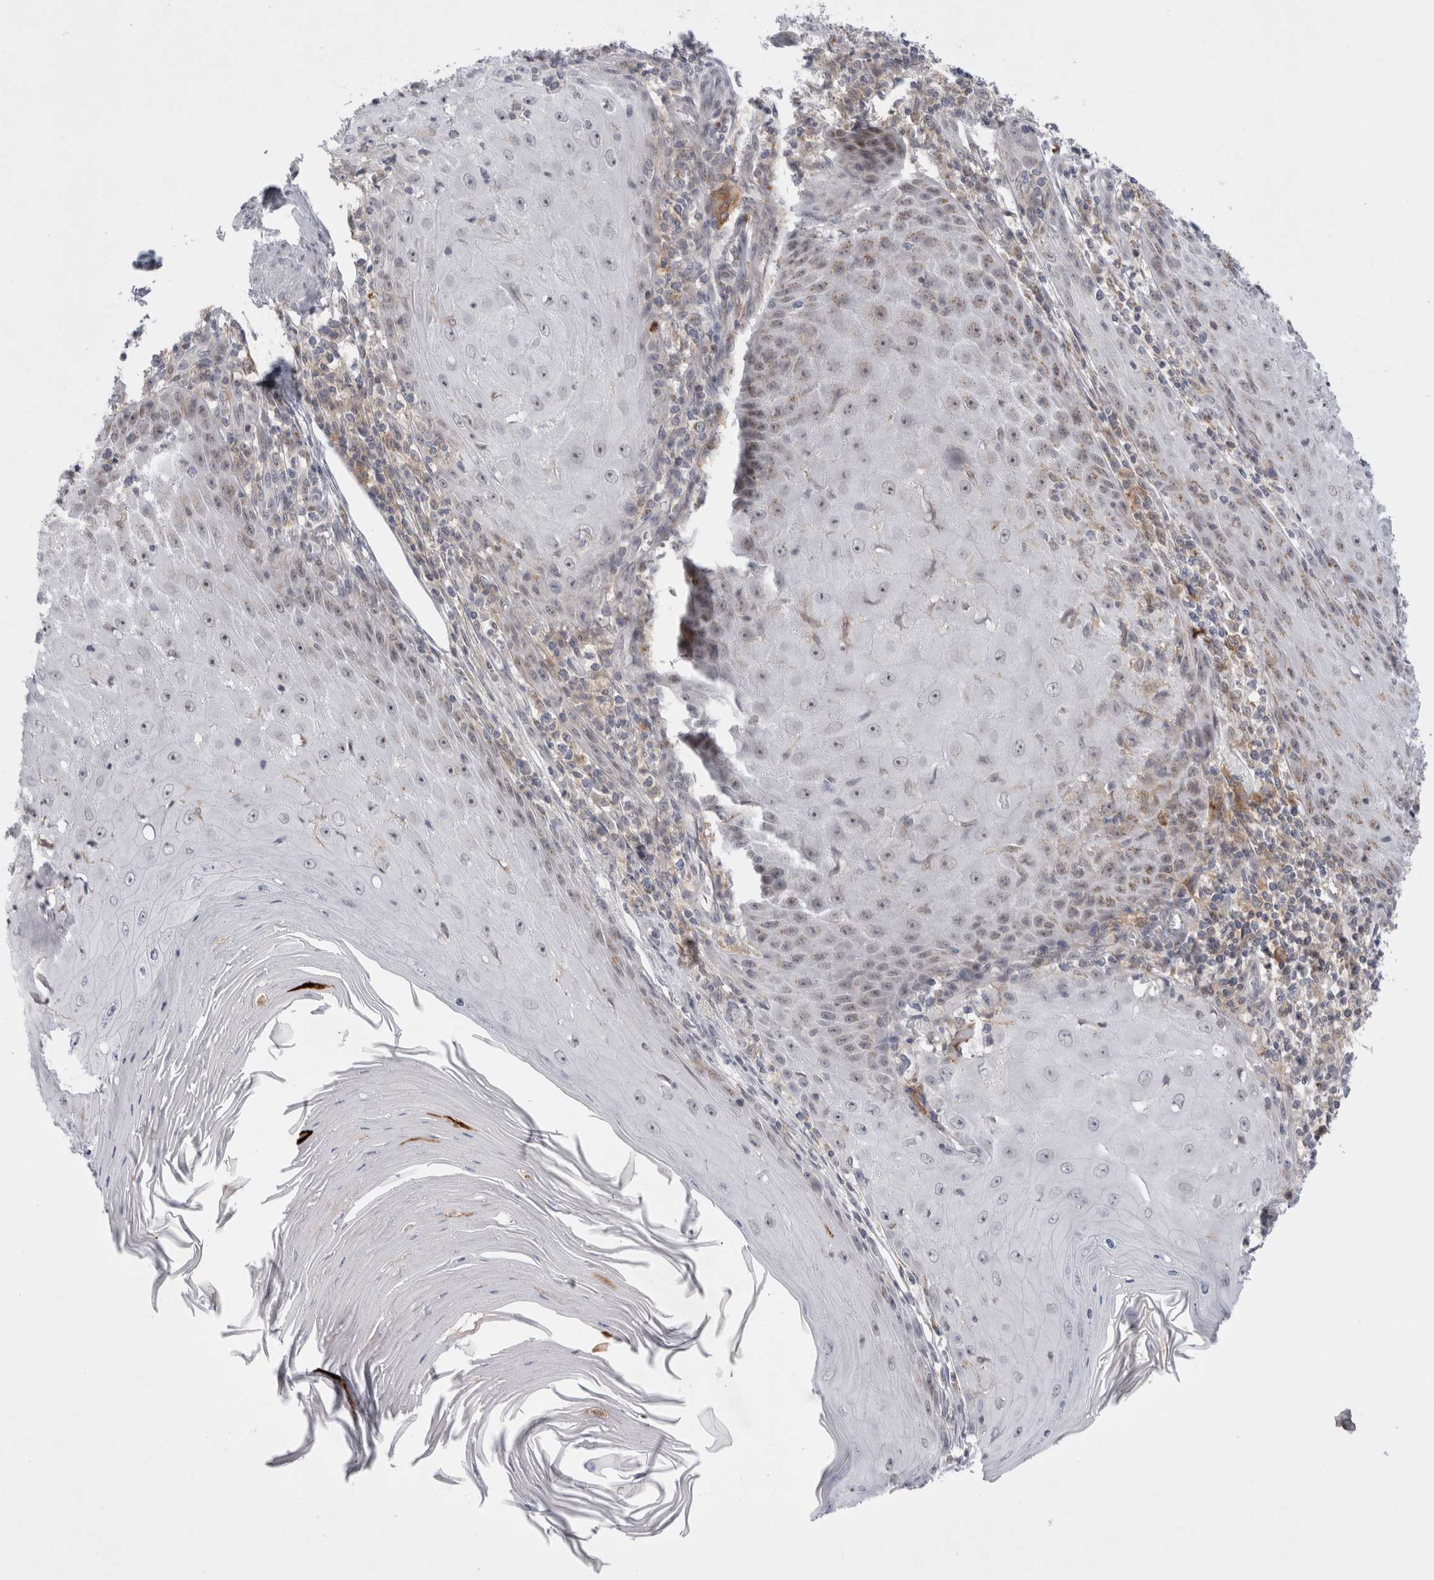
{"staining": {"intensity": "weak", "quantity": "25%-75%", "location": "cytoplasmic/membranous"}, "tissue": "skin cancer", "cell_type": "Tumor cells", "image_type": "cancer", "snomed": [{"axis": "morphology", "description": "Squamous cell carcinoma, NOS"}, {"axis": "topography", "description": "Skin"}], "caption": "IHC histopathology image of human squamous cell carcinoma (skin) stained for a protein (brown), which demonstrates low levels of weak cytoplasmic/membranous expression in about 25%-75% of tumor cells.", "gene": "CERS5", "patient": {"sex": "female", "age": 73}}